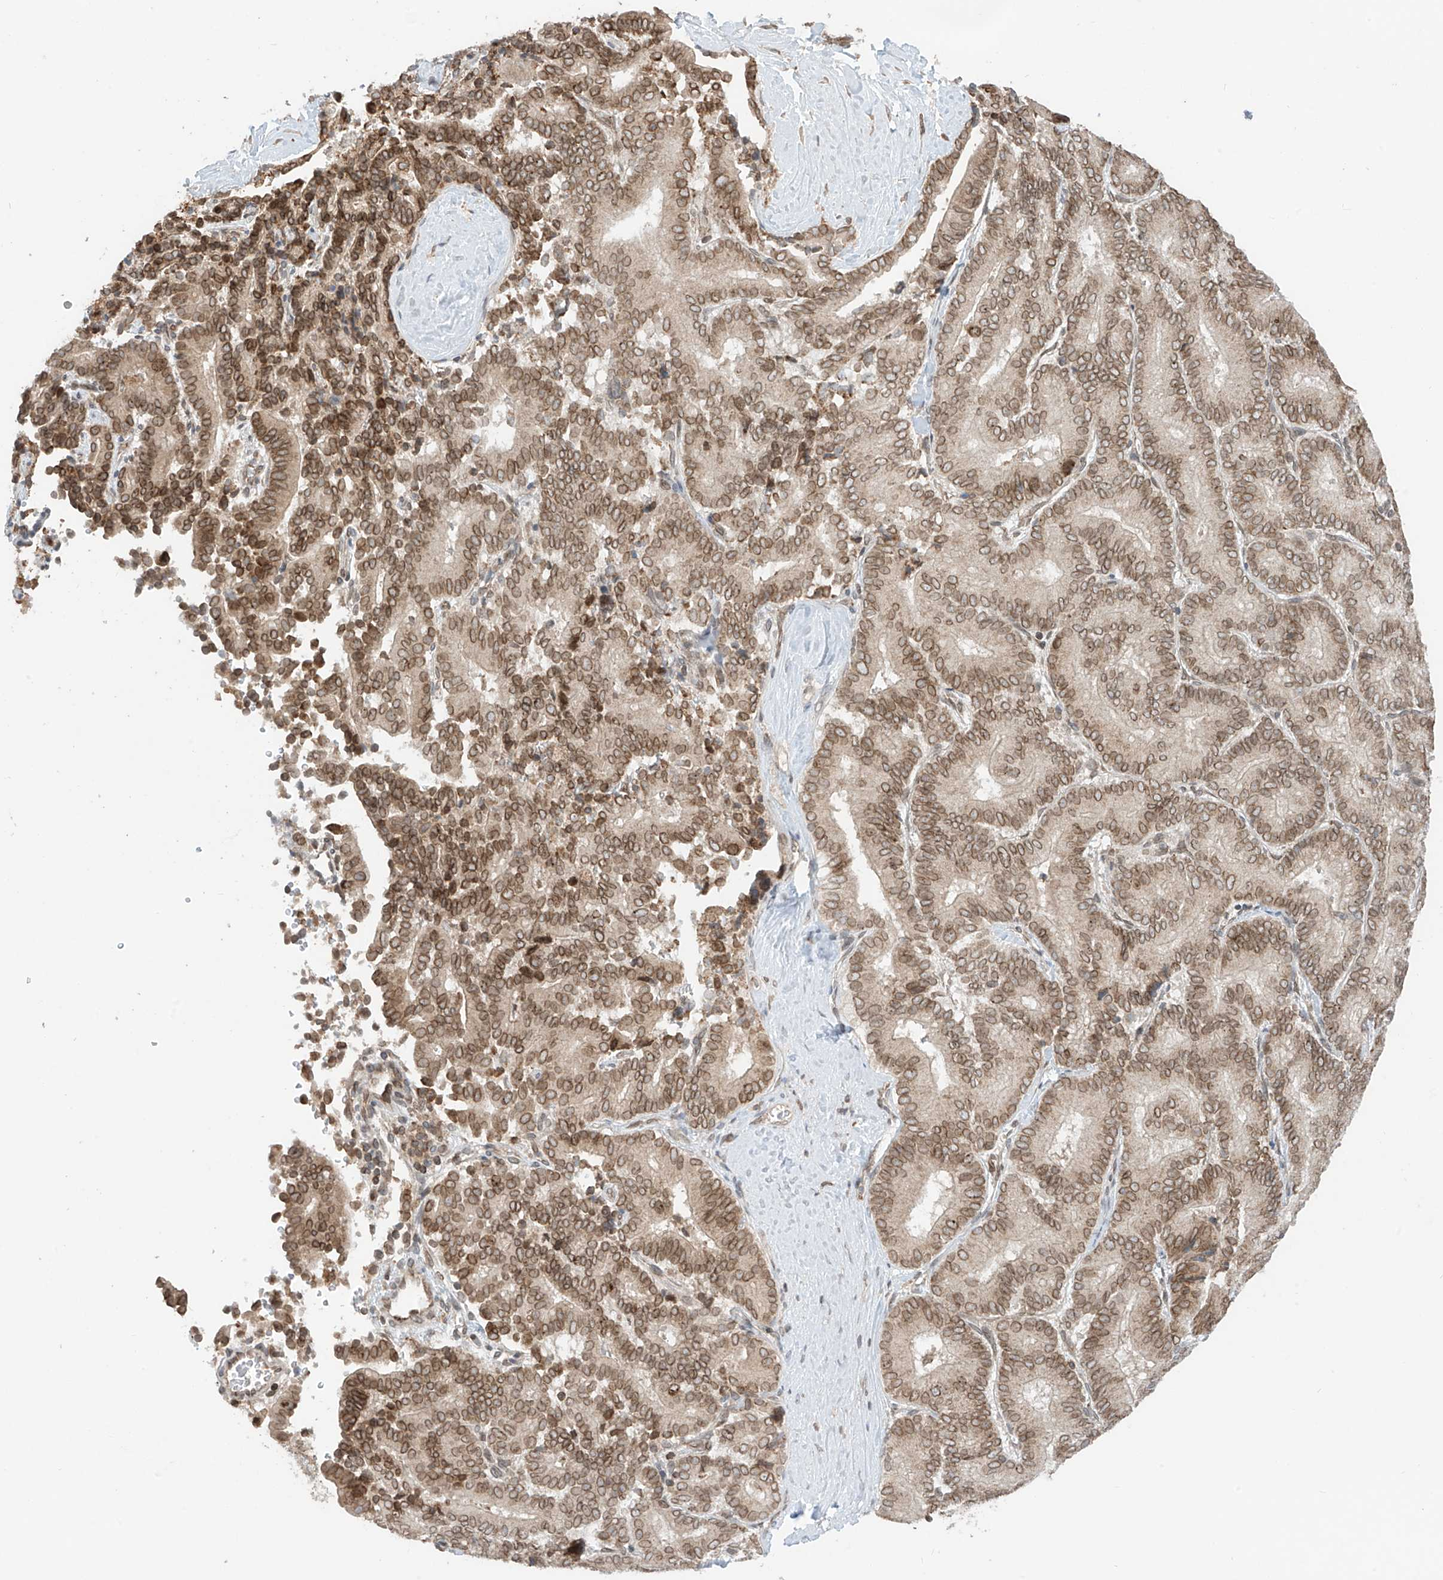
{"staining": {"intensity": "moderate", "quantity": ">75%", "location": "cytoplasmic/membranous,nuclear"}, "tissue": "liver cancer", "cell_type": "Tumor cells", "image_type": "cancer", "snomed": [{"axis": "morphology", "description": "Cholangiocarcinoma"}, {"axis": "topography", "description": "Liver"}], "caption": "Tumor cells show moderate cytoplasmic/membranous and nuclear positivity in about >75% of cells in liver cancer. The staining was performed using DAB (3,3'-diaminobenzidine) to visualize the protein expression in brown, while the nuclei were stained in blue with hematoxylin (Magnification: 20x).", "gene": "AHCTF1", "patient": {"sex": "female", "age": 75}}